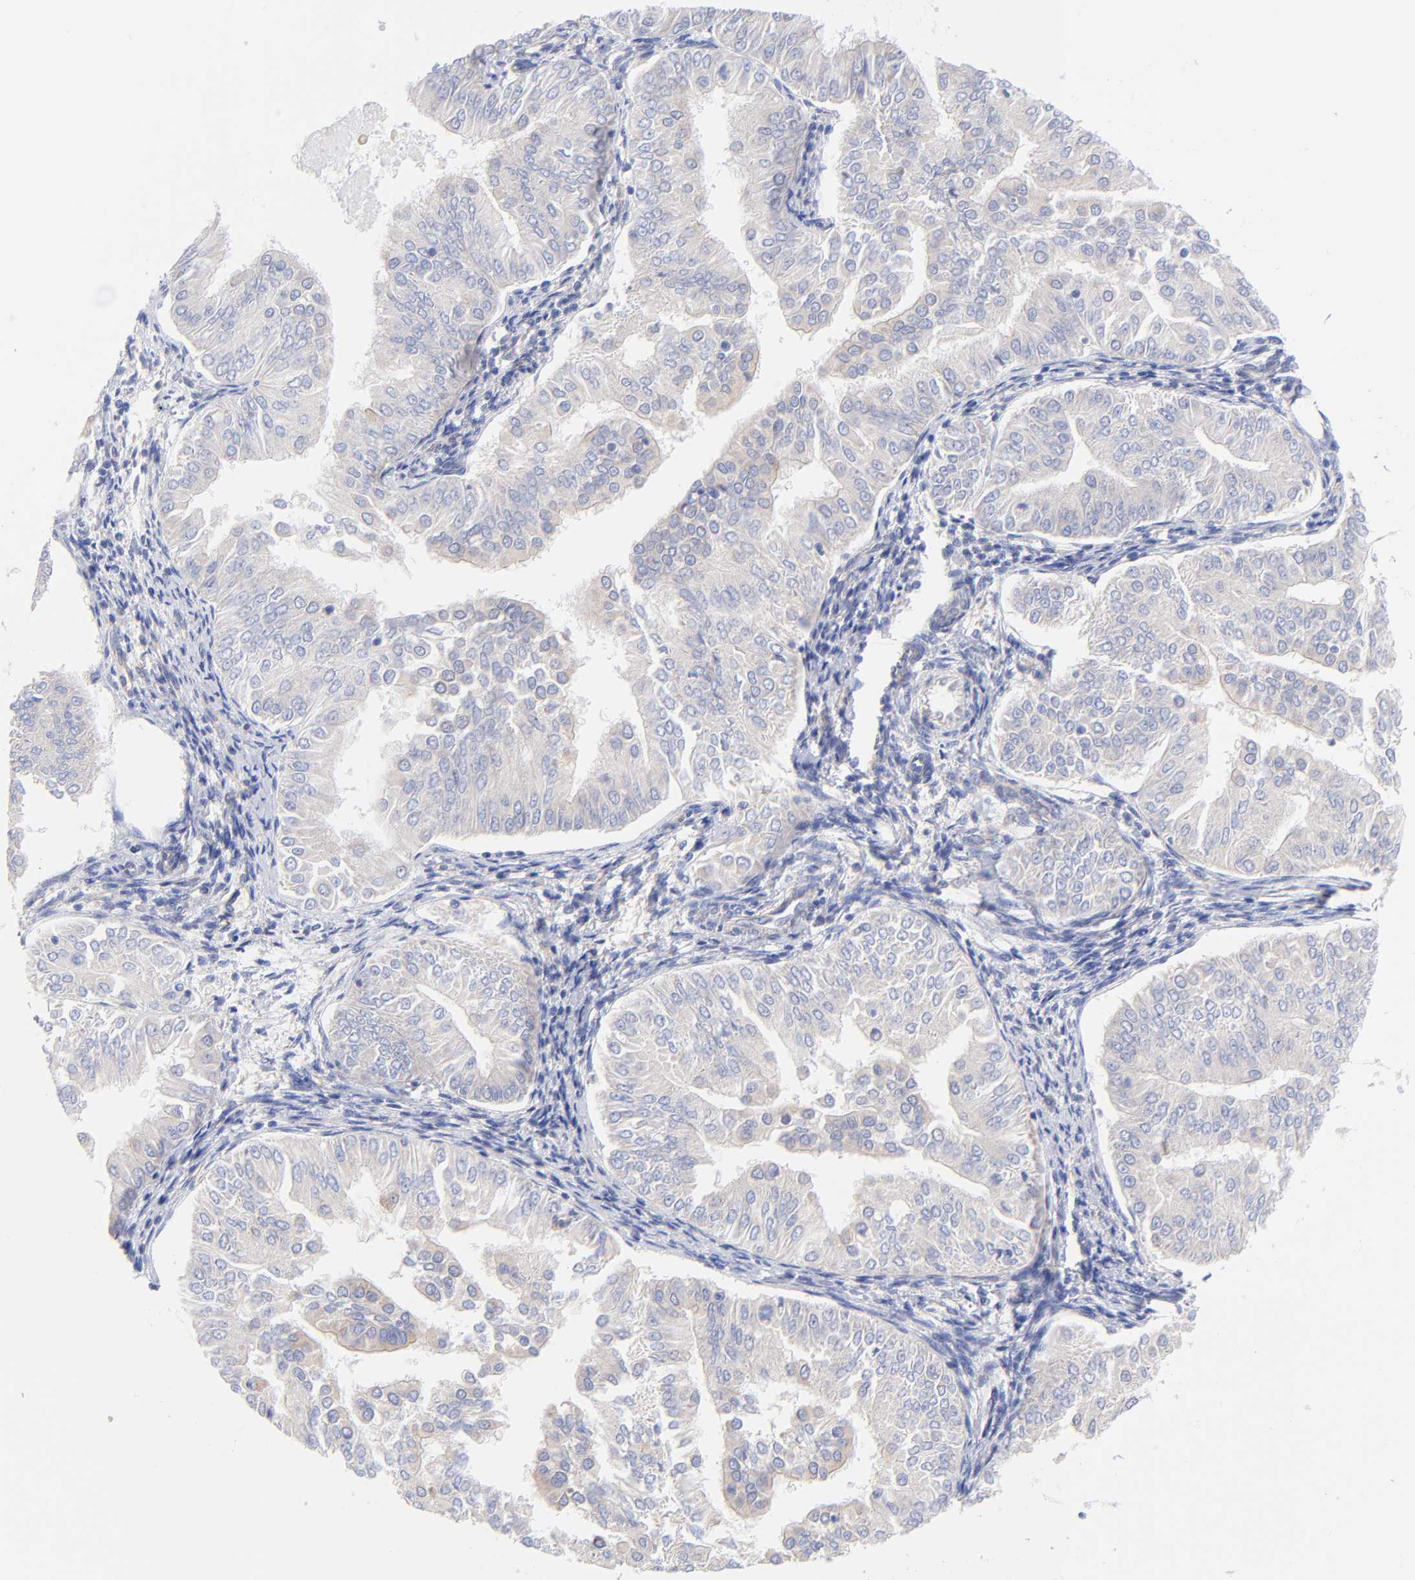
{"staining": {"intensity": "weak", "quantity": ">75%", "location": "cytoplasmic/membranous"}, "tissue": "endometrial cancer", "cell_type": "Tumor cells", "image_type": "cancer", "snomed": [{"axis": "morphology", "description": "Adenocarcinoma, NOS"}, {"axis": "topography", "description": "Endometrium"}], "caption": "The micrograph demonstrates immunohistochemical staining of endometrial cancer (adenocarcinoma). There is weak cytoplasmic/membranous positivity is seen in approximately >75% of tumor cells.", "gene": "TNFRSF13C", "patient": {"sex": "female", "age": 53}}